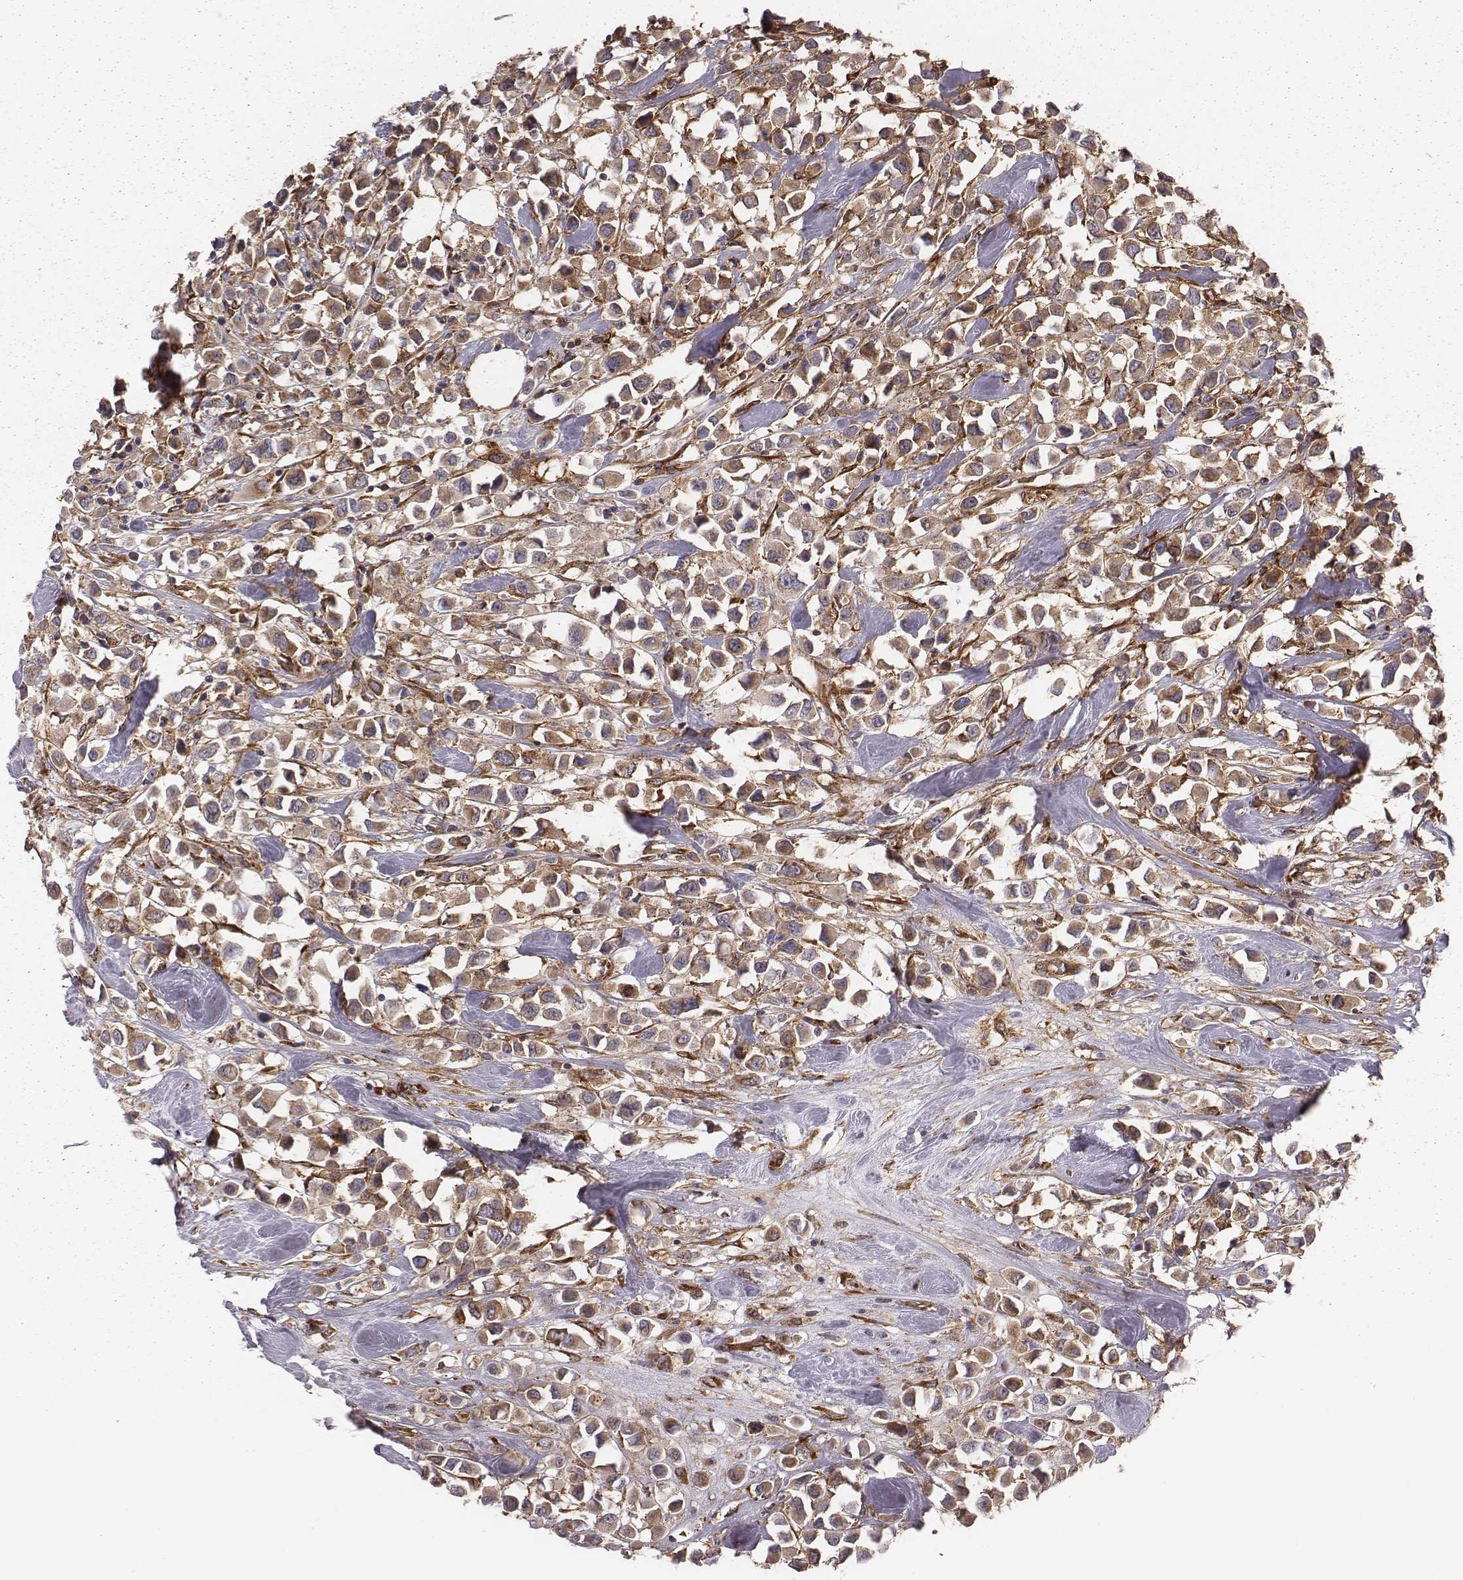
{"staining": {"intensity": "moderate", "quantity": ">75%", "location": "cytoplasmic/membranous"}, "tissue": "breast cancer", "cell_type": "Tumor cells", "image_type": "cancer", "snomed": [{"axis": "morphology", "description": "Duct carcinoma"}, {"axis": "topography", "description": "Breast"}], "caption": "DAB immunohistochemical staining of human breast cancer (infiltrating ductal carcinoma) shows moderate cytoplasmic/membranous protein positivity in about >75% of tumor cells.", "gene": "TXLNA", "patient": {"sex": "female", "age": 61}}